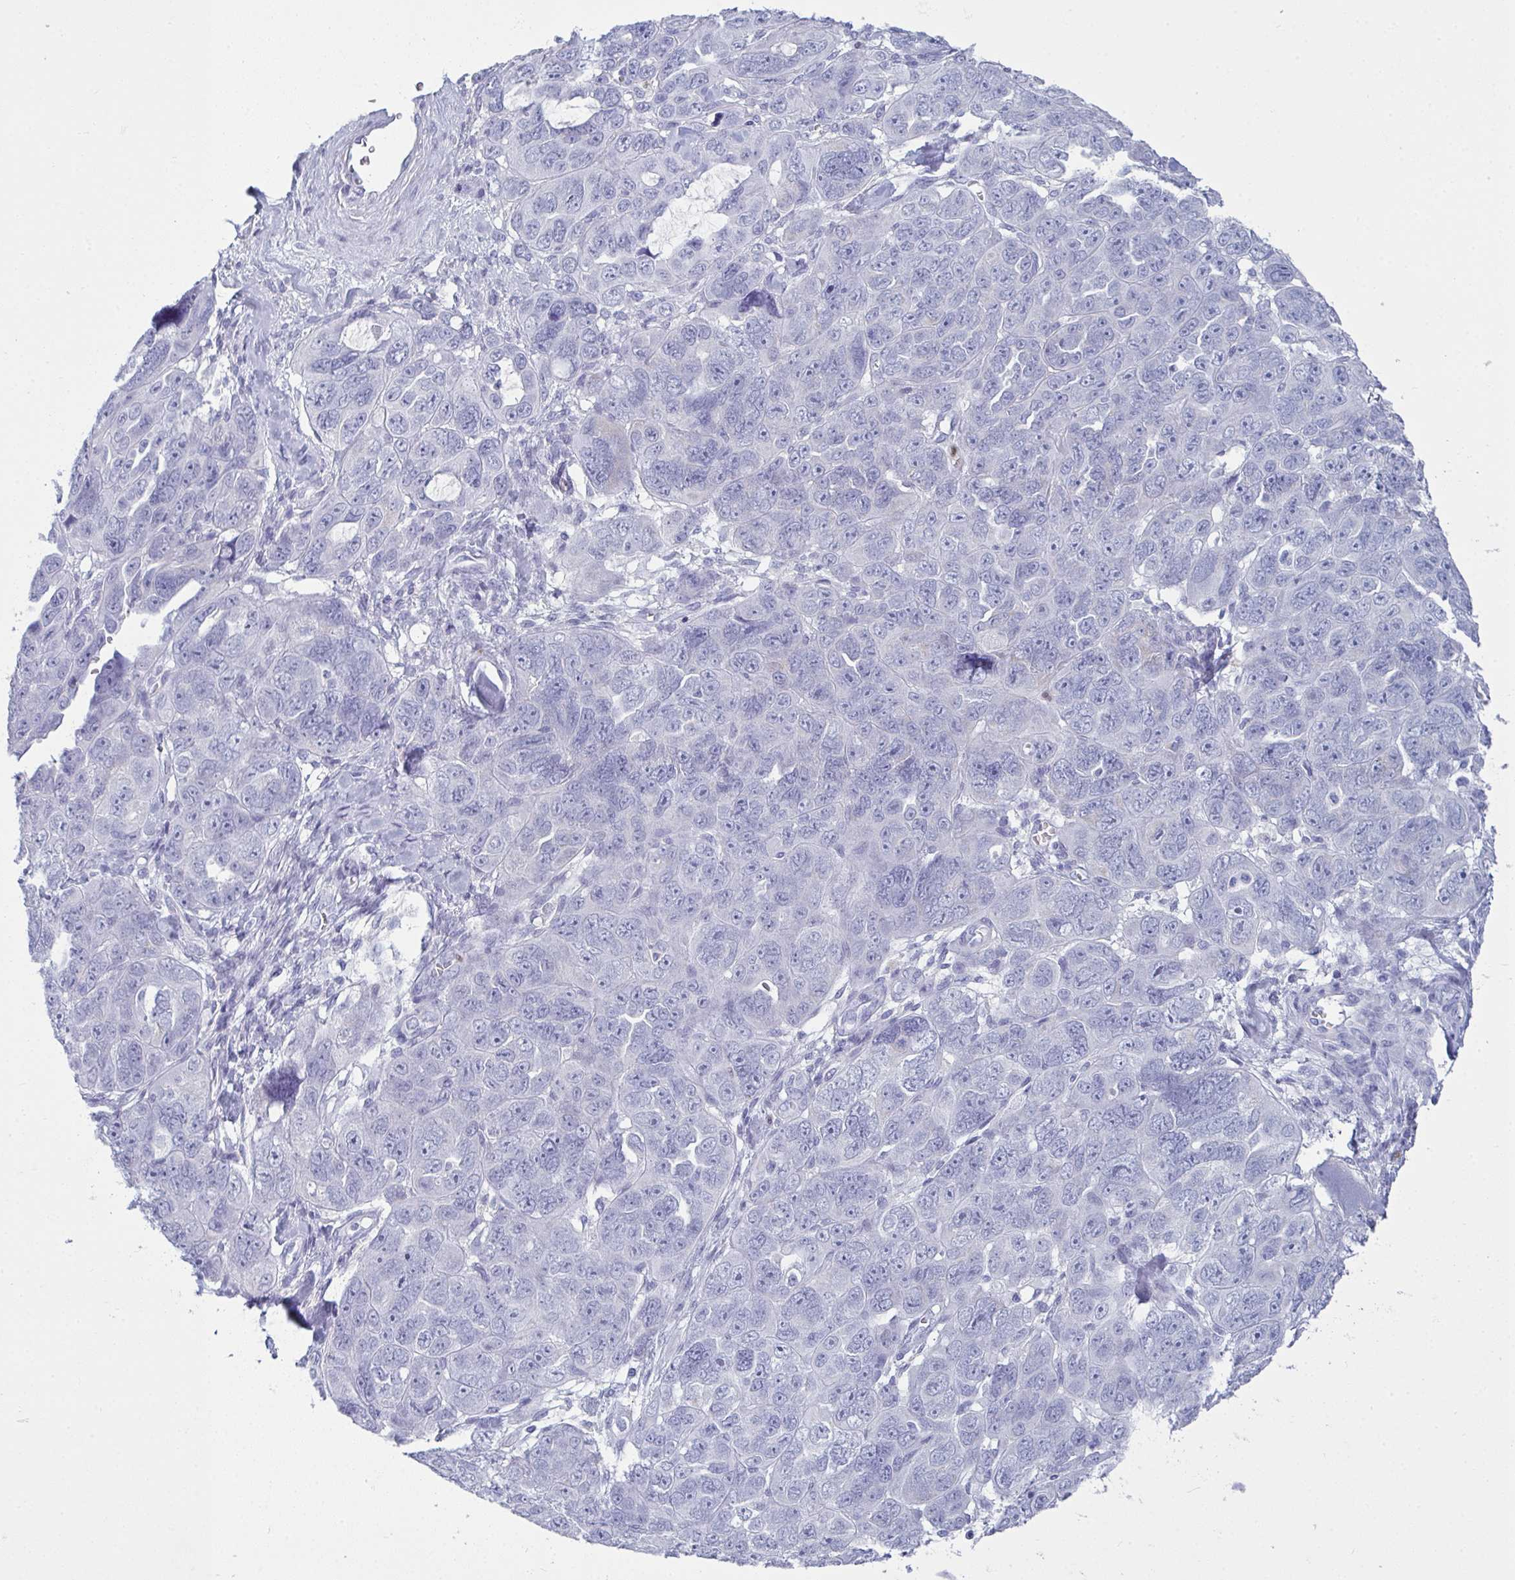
{"staining": {"intensity": "negative", "quantity": "none", "location": "none"}, "tissue": "ovarian cancer", "cell_type": "Tumor cells", "image_type": "cancer", "snomed": [{"axis": "morphology", "description": "Cystadenocarcinoma, serous, NOS"}, {"axis": "topography", "description": "Ovary"}], "caption": "Tumor cells show no significant protein expression in ovarian serous cystadenocarcinoma.", "gene": "SERPINB10", "patient": {"sex": "female", "age": 63}}